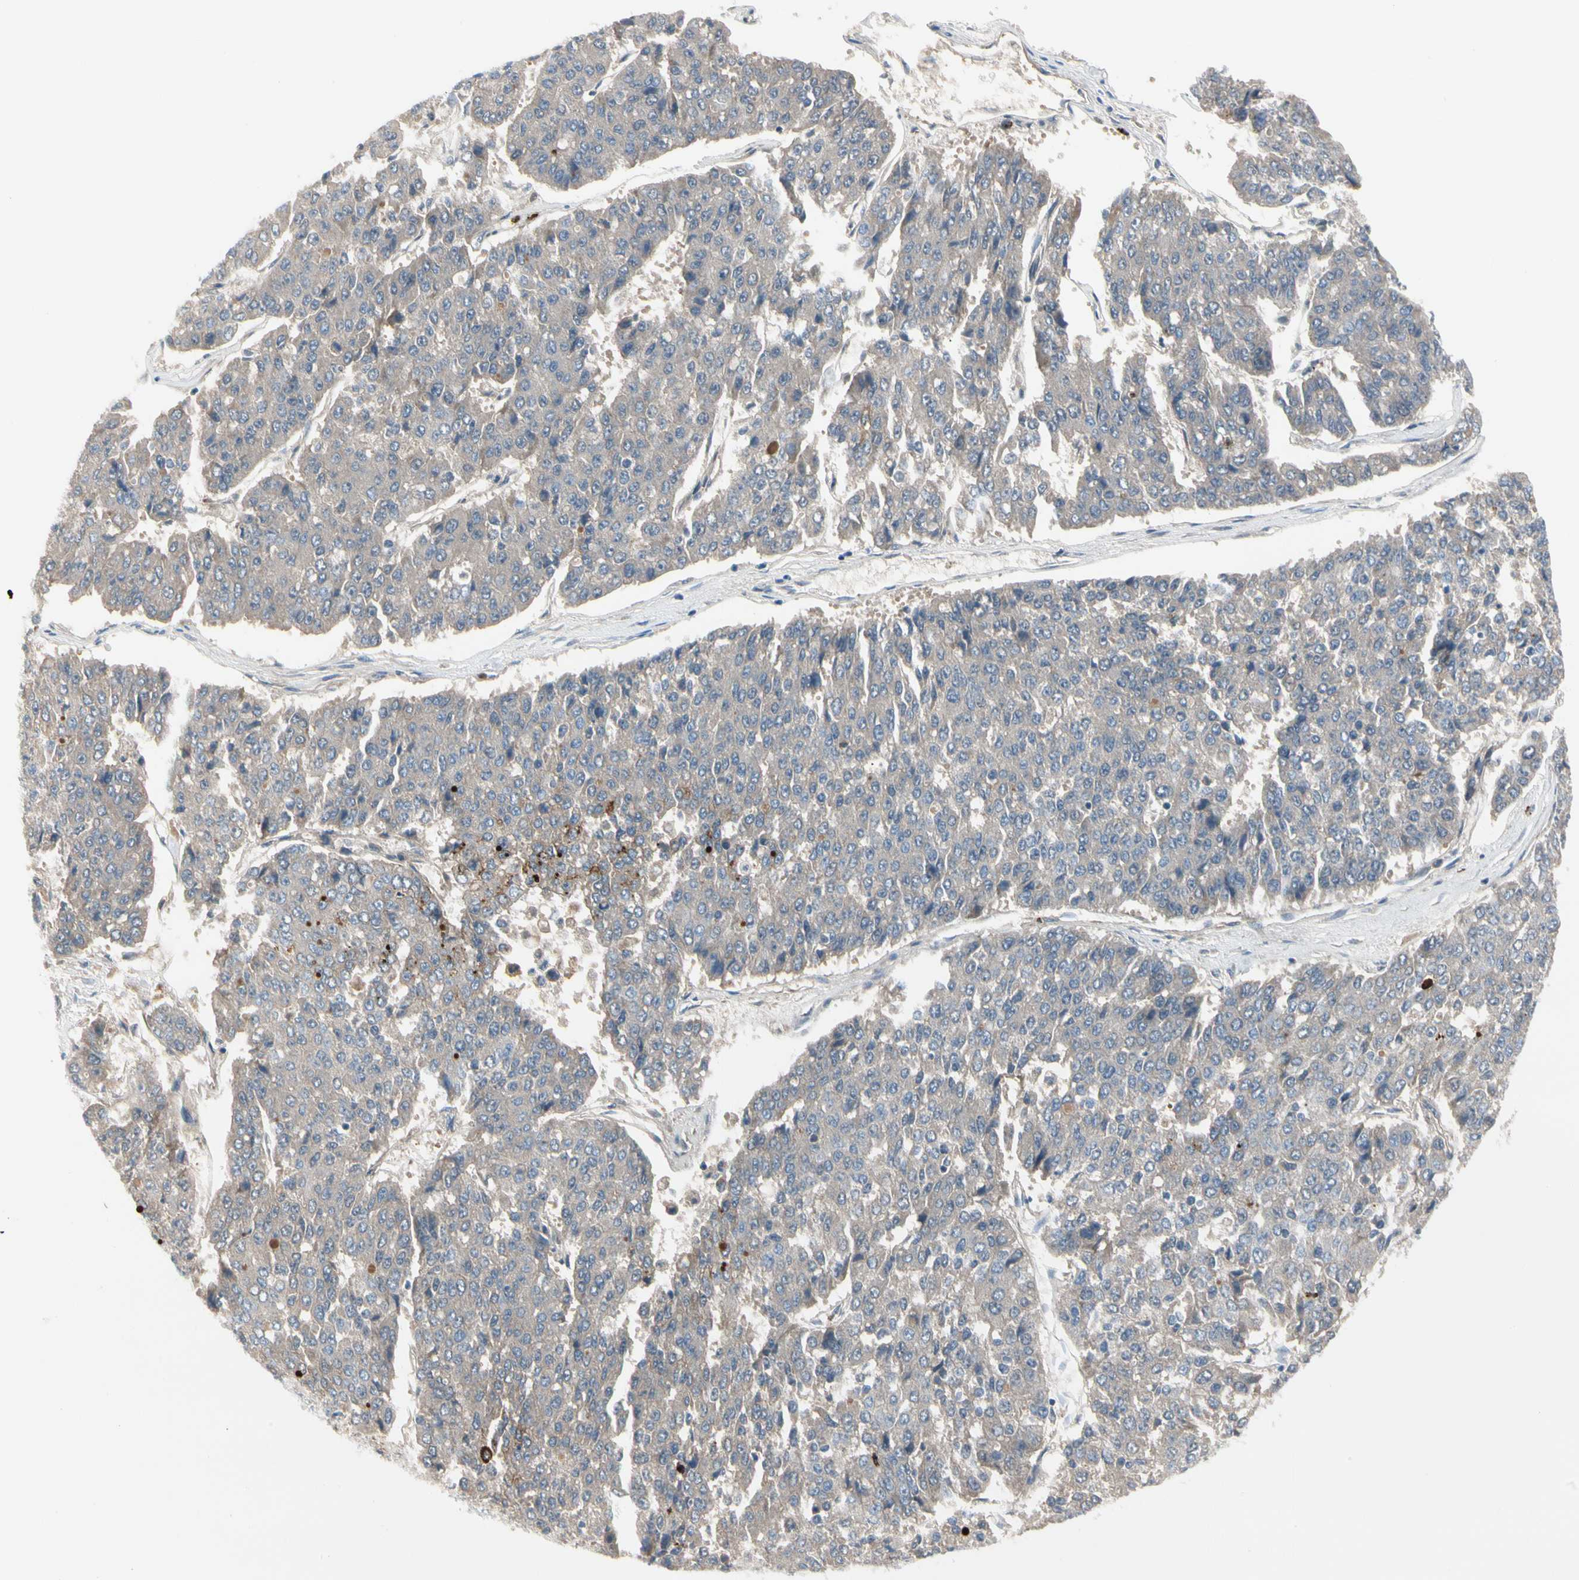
{"staining": {"intensity": "negative", "quantity": "none", "location": "none"}, "tissue": "pancreatic cancer", "cell_type": "Tumor cells", "image_type": "cancer", "snomed": [{"axis": "morphology", "description": "Adenocarcinoma, NOS"}, {"axis": "topography", "description": "Pancreas"}], "caption": "Adenocarcinoma (pancreatic) was stained to show a protein in brown. There is no significant positivity in tumor cells.", "gene": "HJURP", "patient": {"sex": "male", "age": 50}}